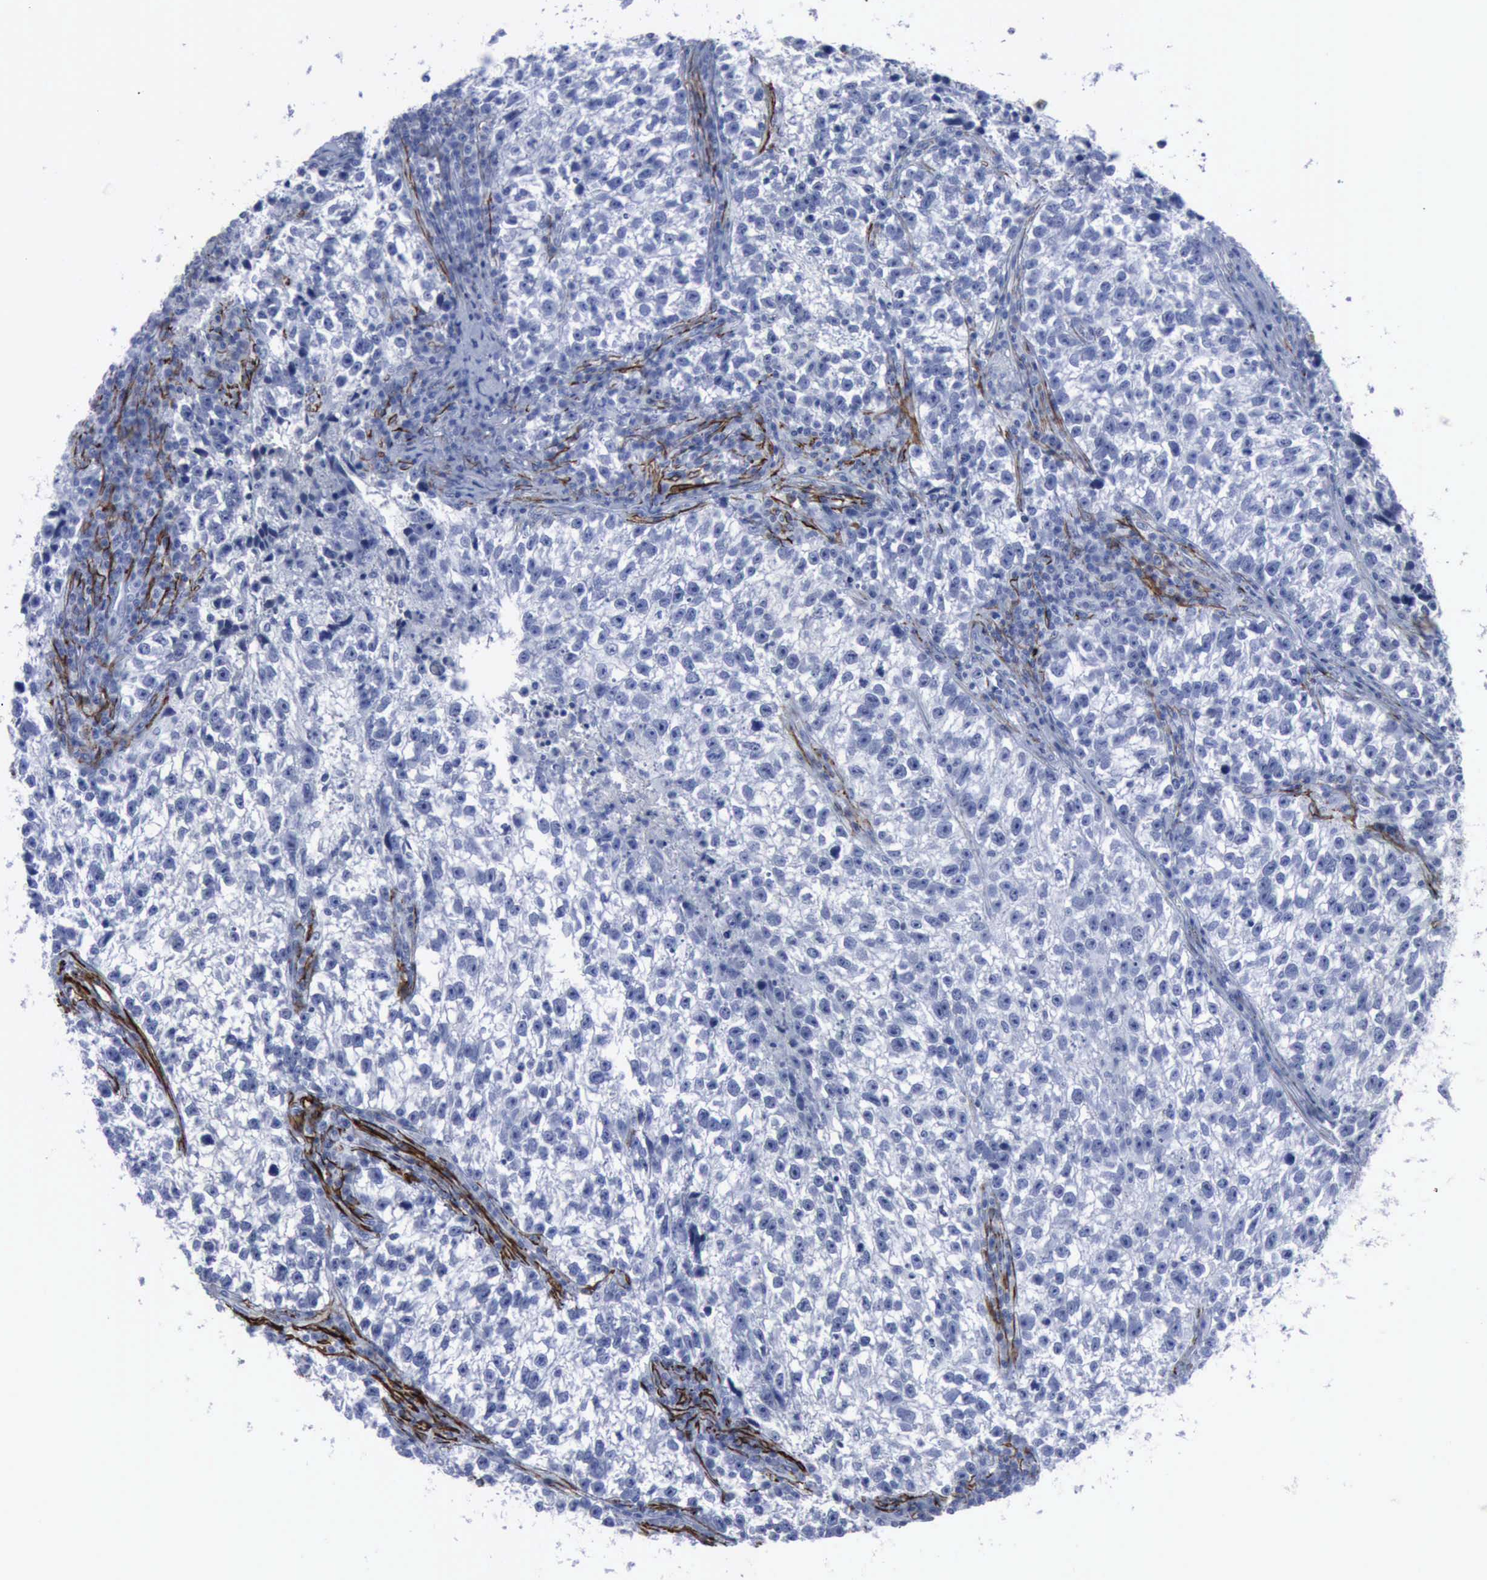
{"staining": {"intensity": "negative", "quantity": "none", "location": "none"}, "tissue": "testis cancer", "cell_type": "Tumor cells", "image_type": "cancer", "snomed": [{"axis": "morphology", "description": "Seminoma, NOS"}, {"axis": "topography", "description": "Testis"}], "caption": "Tumor cells show no significant staining in testis seminoma.", "gene": "NGFR", "patient": {"sex": "male", "age": 38}}